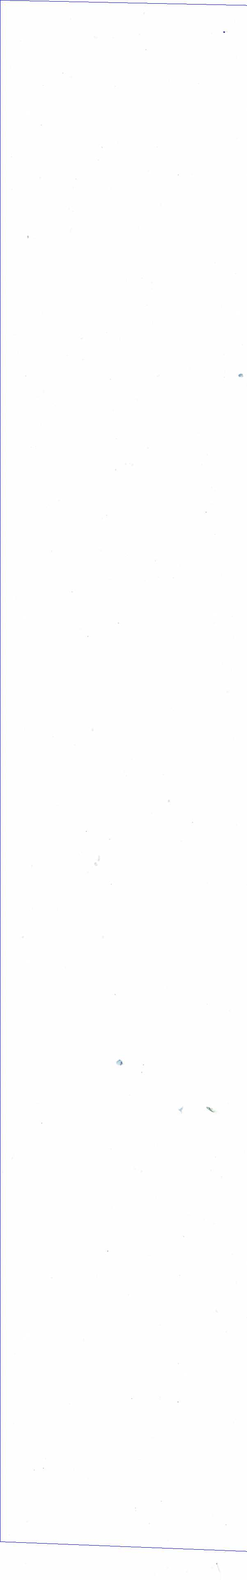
{"staining": {"intensity": "negative", "quantity": "none", "location": "none"}, "tissue": "breast cancer", "cell_type": "Tumor cells", "image_type": "cancer", "snomed": [{"axis": "morphology", "description": "Duct carcinoma"}, {"axis": "topography", "description": "Breast"}], "caption": "An immunohistochemistry (IHC) image of breast infiltrating ductal carcinoma is shown. There is no staining in tumor cells of breast infiltrating ductal carcinoma. Brightfield microscopy of IHC stained with DAB (brown) and hematoxylin (blue), captured at high magnification.", "gene": "PTPRC", "patient": {"sex": "female", "age": 68}}